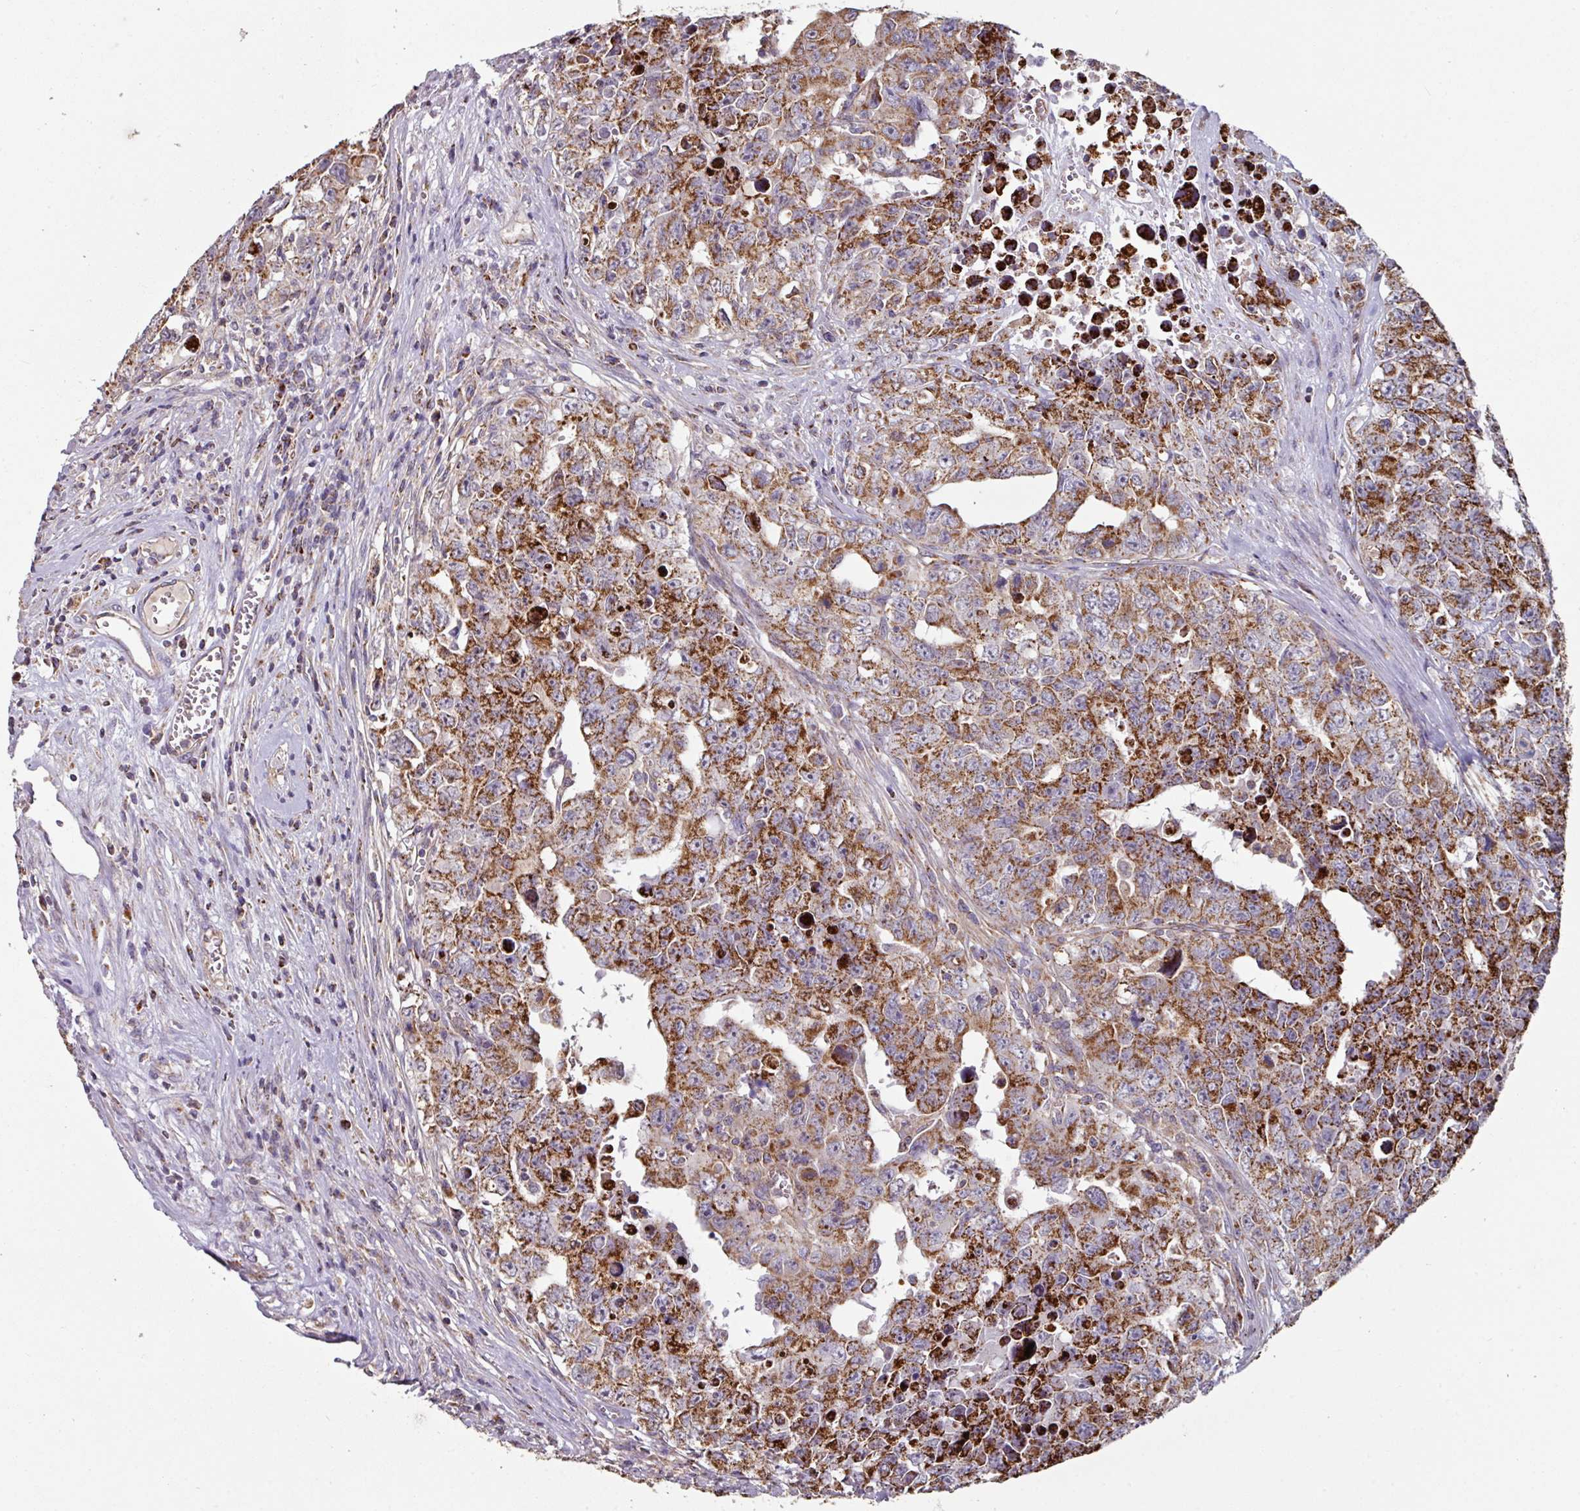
{"staining": {"intensity": "strong", "quantity": ">75%", "location": "cytoplasmic/membranous"}, "tissue": "testis cancer", "cell_type": "Tumor cells", "image_type": "cancer", "snomed": [{"axis": "morphology", "description": "Carcinoma, Embryonal, NOS"}, {"axis": "topography", "description": "Testis"}], "caption": "Immunohistochemistry (IHC) of testis embryonal carcinoma demonstrates high levels of strong cytoplasmic/membranous expression in approximately >75% of tumor cells.", "gene": "OR2D3", "patient": {"sex": "male", "age": 24}}